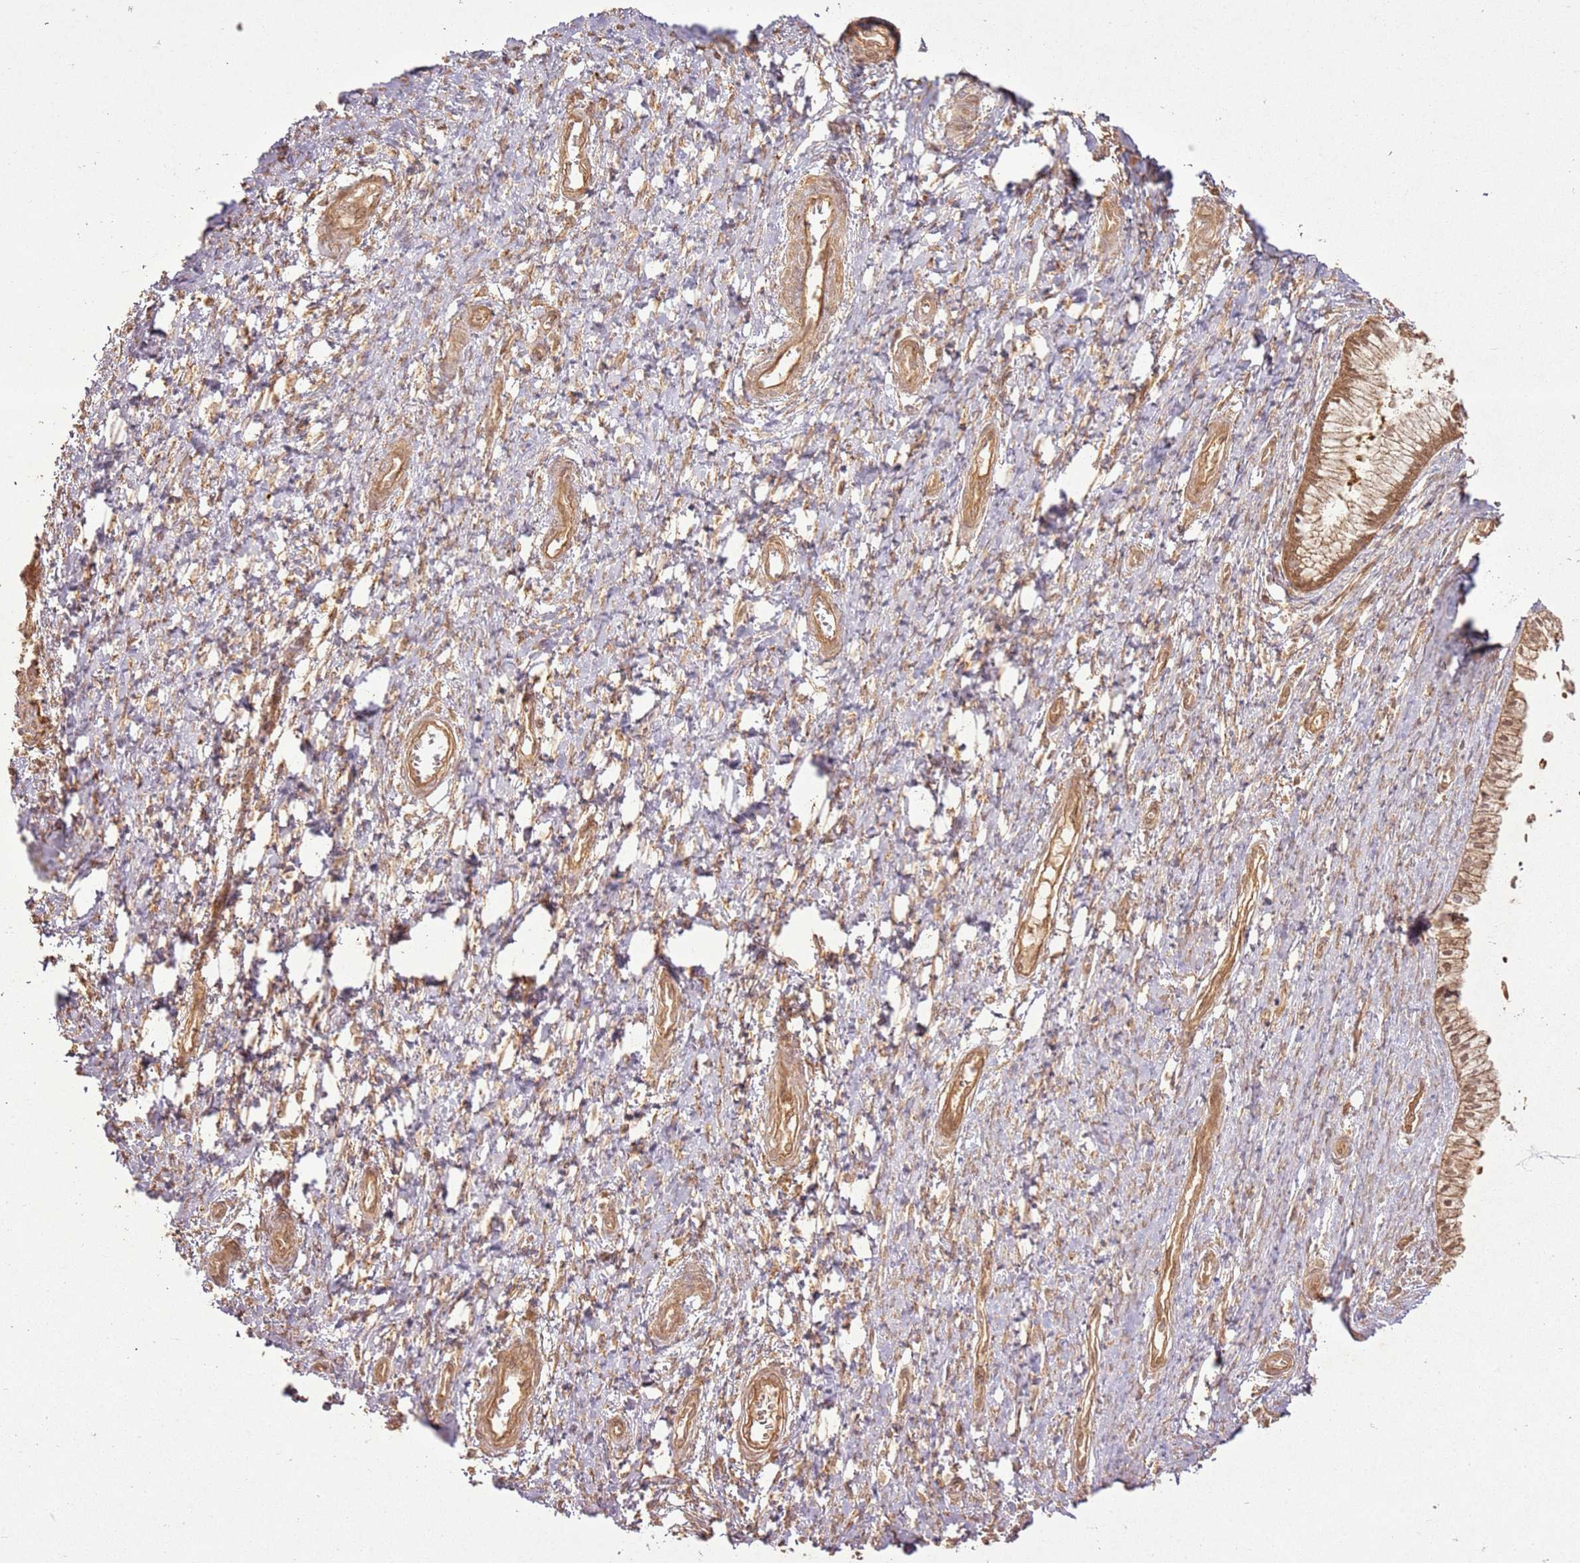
{"staining": {"intensity": "moderate", "quantity": "25%-75%", "location": "cytoplasmic/membranous,nuclear"}, "tissue": "cervix", "cell_type": "Glandular cells", "image_type": "normal", "snomed": [{"axis": "morphology", "description": "Normal tissue, NOS"}, {"axis": "topography", "description": "Cervix"}], "caption": "Approximately 25%-75% of glandular cells in benign cervix demonstrate moderate cytoplasmic/membranous,nuclear protein positivity as visualized by brown immunohistochemical staining.", "gene": "ZNF776", "patient": {"sex": "female", "age": 55}}